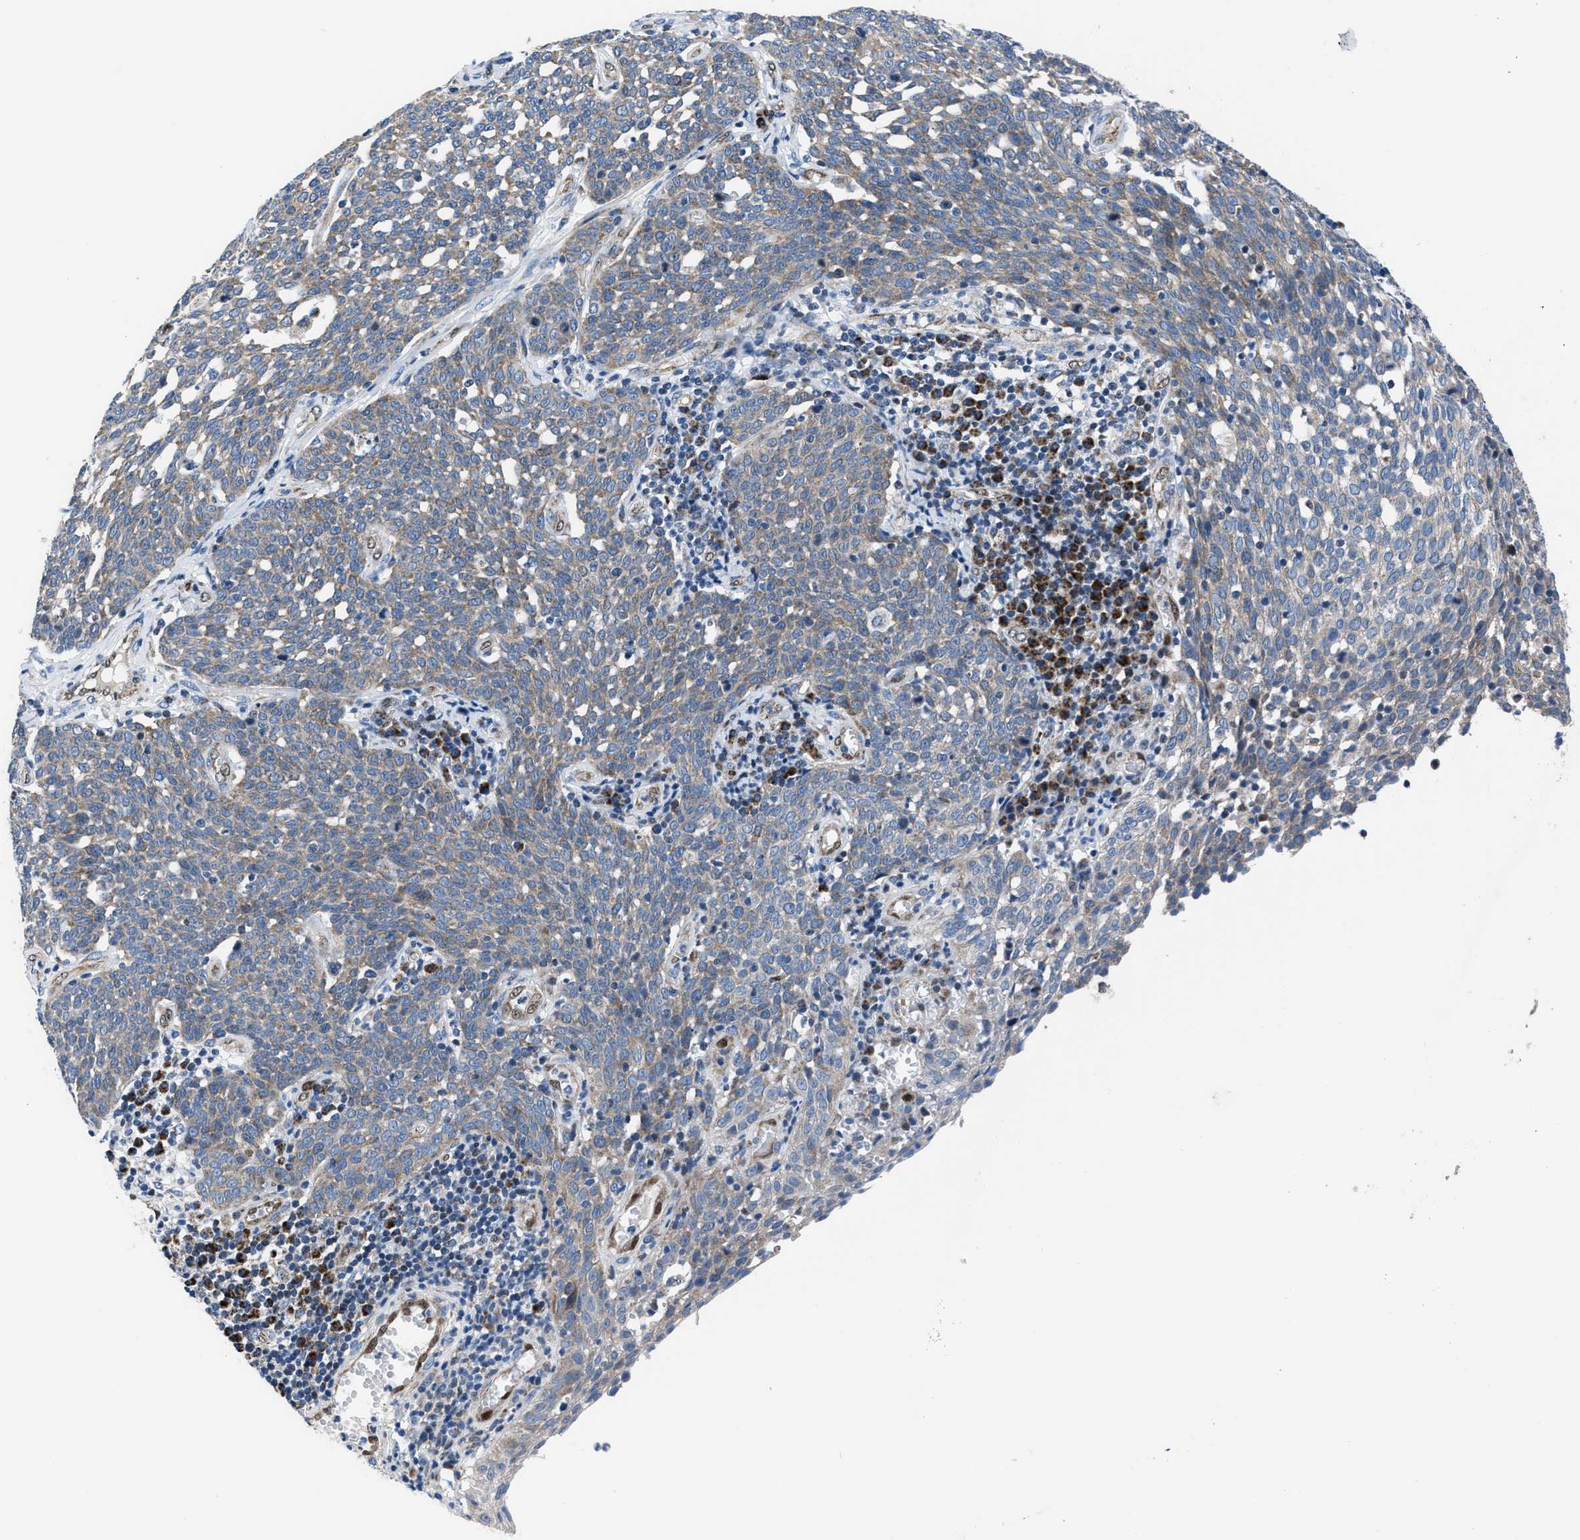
{"staining": {"intensity": "weak", "quantity": "25%-75%", "location": "cytoplasmic/membranous"}, "tissue": "cervical cancer", "cell_type": "Tumor cells", "image_type": "cancer", "snomed": [{"axis": "morphology", "description": "Squamous cell carcinoma, NOS"}, {"axis": "topography", "description": "Cervix"}], "caption": "A brown stain shows weak cytoplasmic/membranous staining of a protein in human cervical cancer tumor cells.", "gene": "LMO2", "patient": {"sex": "female", "age": 34}}